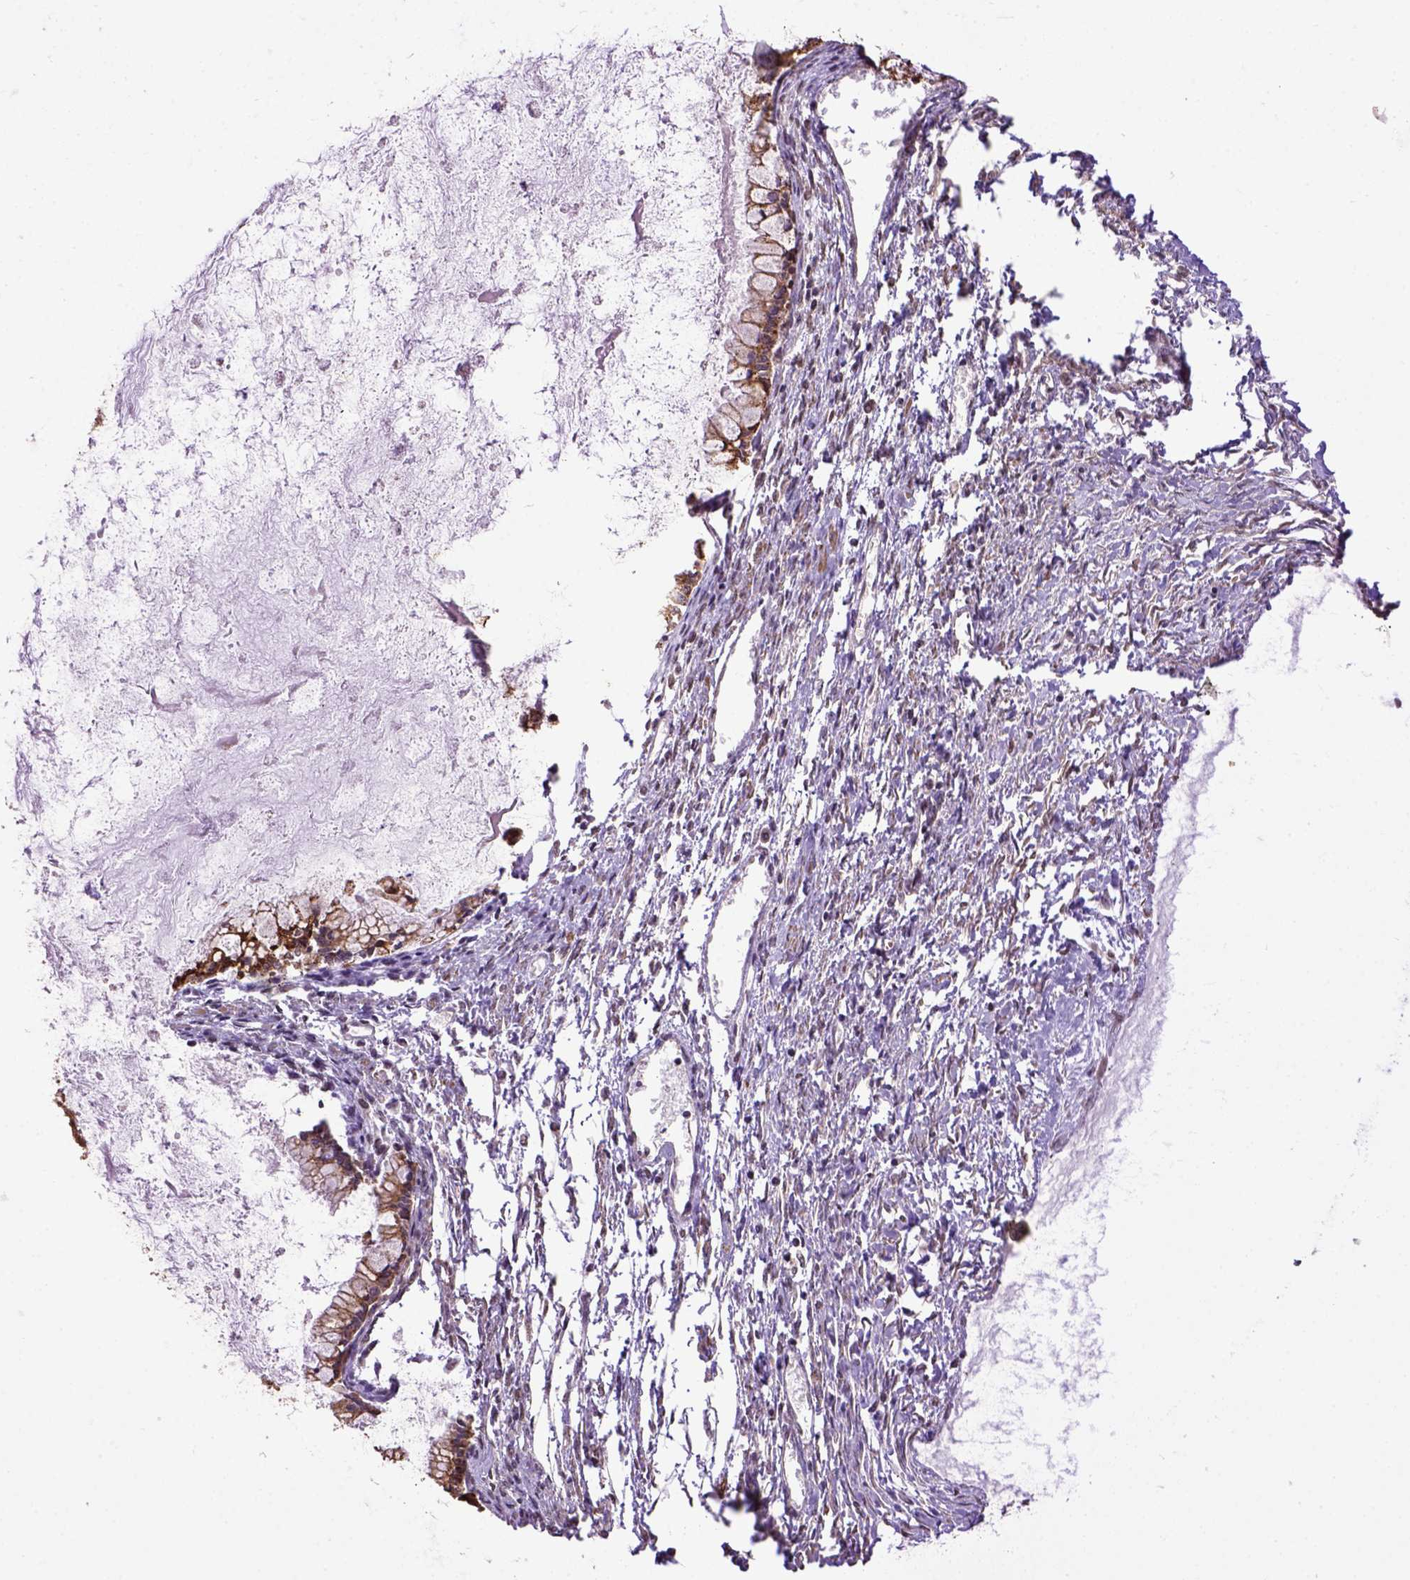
{"staining": {"intensity": "strong", "quantity": ">75%", "location": "cytoplasmic/membranous"}, "tissue": "ovarian cancer", "cell_type": "Tumor cells", "image_type": "cancer", "snomed": [{"axis": "morphology", "description": "Cystadenocarcinoma, mucinous, NOS"}, {"axis": "topography", "description": "Ovary"}], "caption": "Protein analysis of ovarian cancer tissue exhibits strong cytoplasmic/membranous expression in approximately >75% of tumor cells.", "gene": "WDR17", "patient": {"sex": "female", "age": 67}}